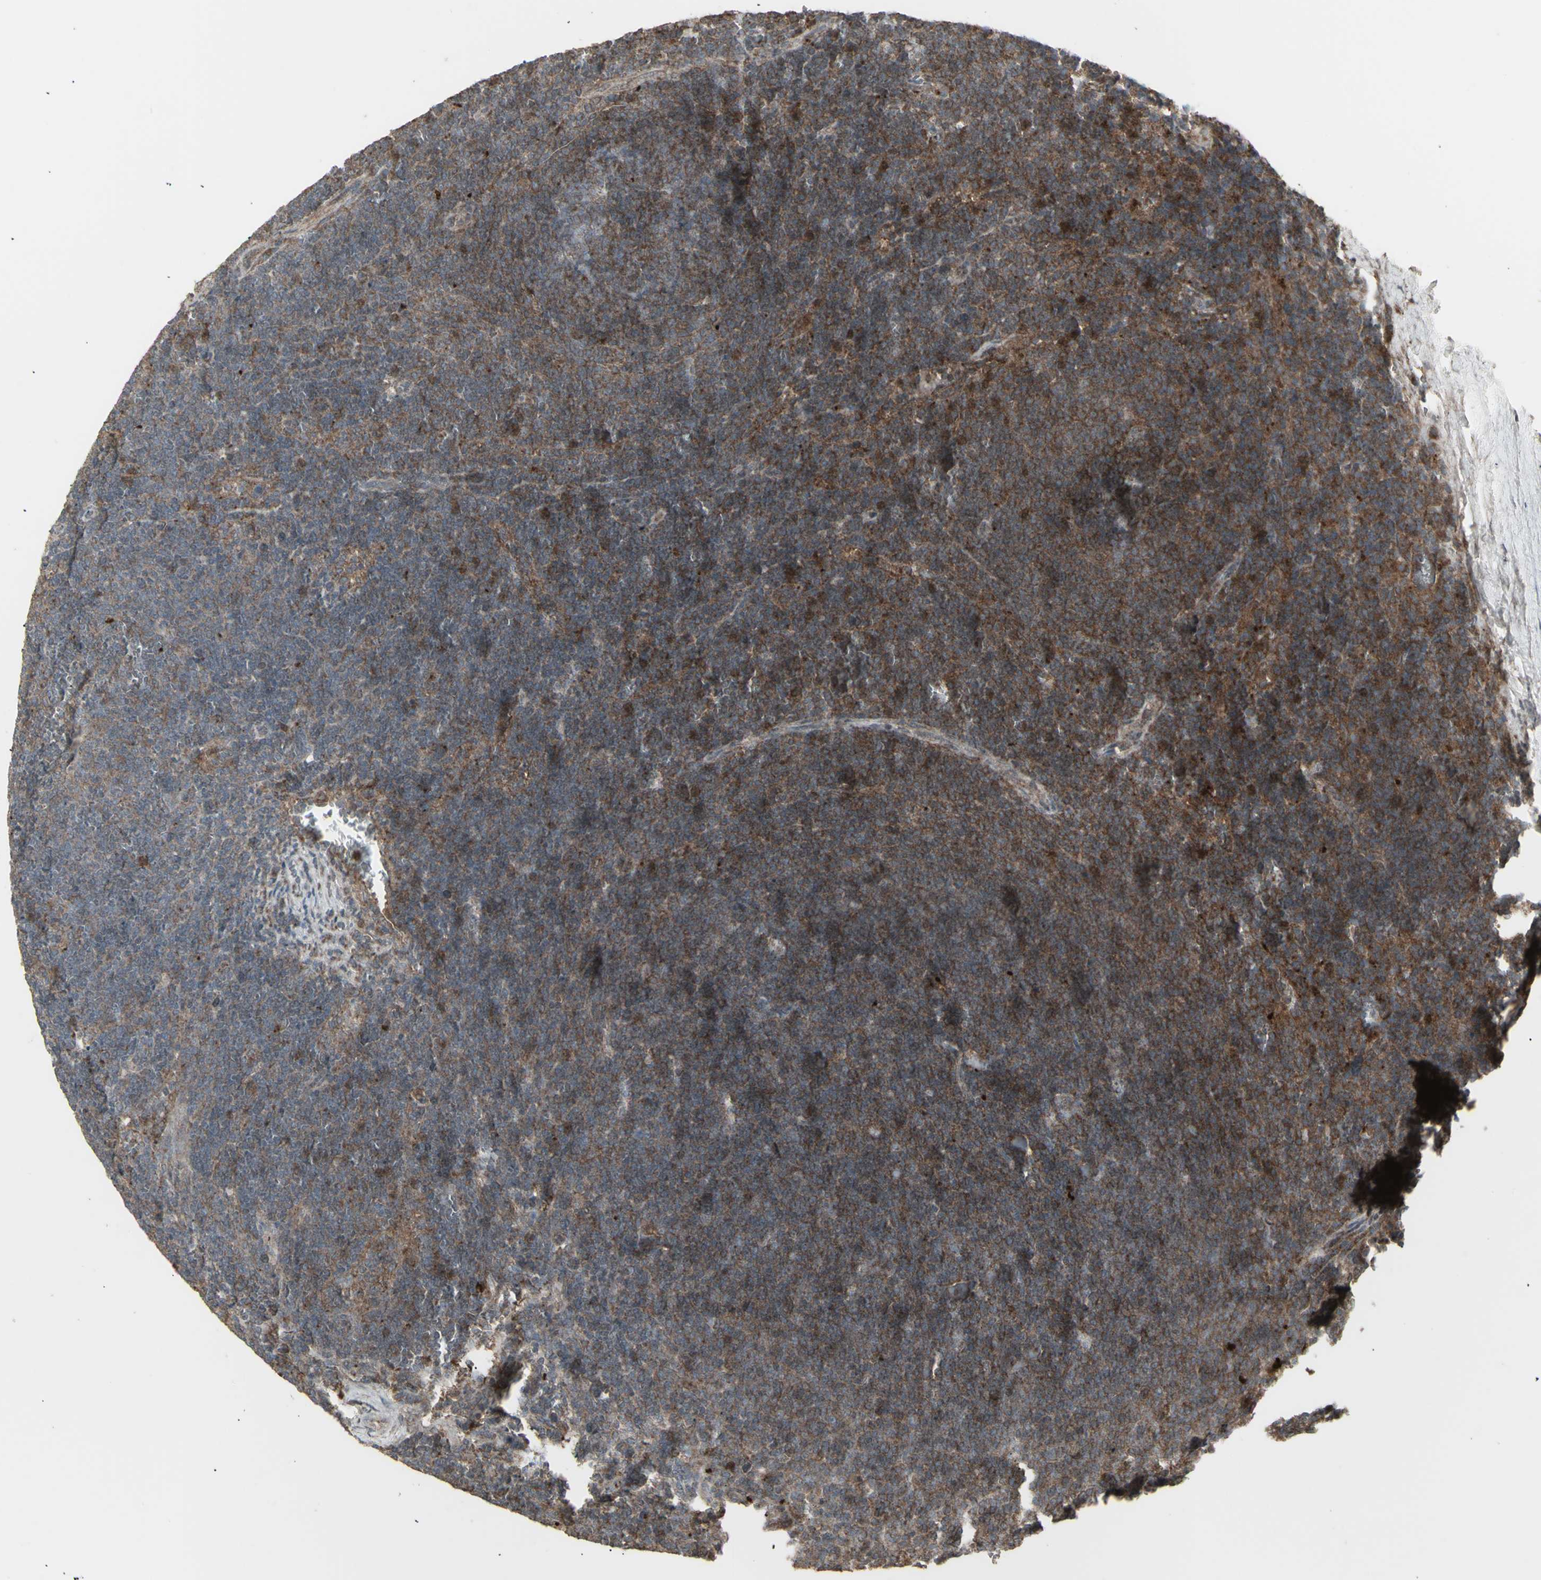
{"staining": {"intensity": "moderate", "quantity": "25%-75%", "location": "cytoplasmic/membranous"}, "tissue": "lymphoma", "cell_type": "Tumor cells", "image_type": "cancer", "snomed": [{"axis": "morphology", "description": "Malignant lymphoma, non-Hodgkin's type, Low grade"}, {"axis": "topography", "description": "Spleen"}], "caption": "Lymphoma stained with a brown dye demonstrates moderate cytoplasmic/membranous positive positivity in approximately 25%-75% of tumor cells.", "gene": "RNASEL", "patient": {"sex": "female", "age": 50}}